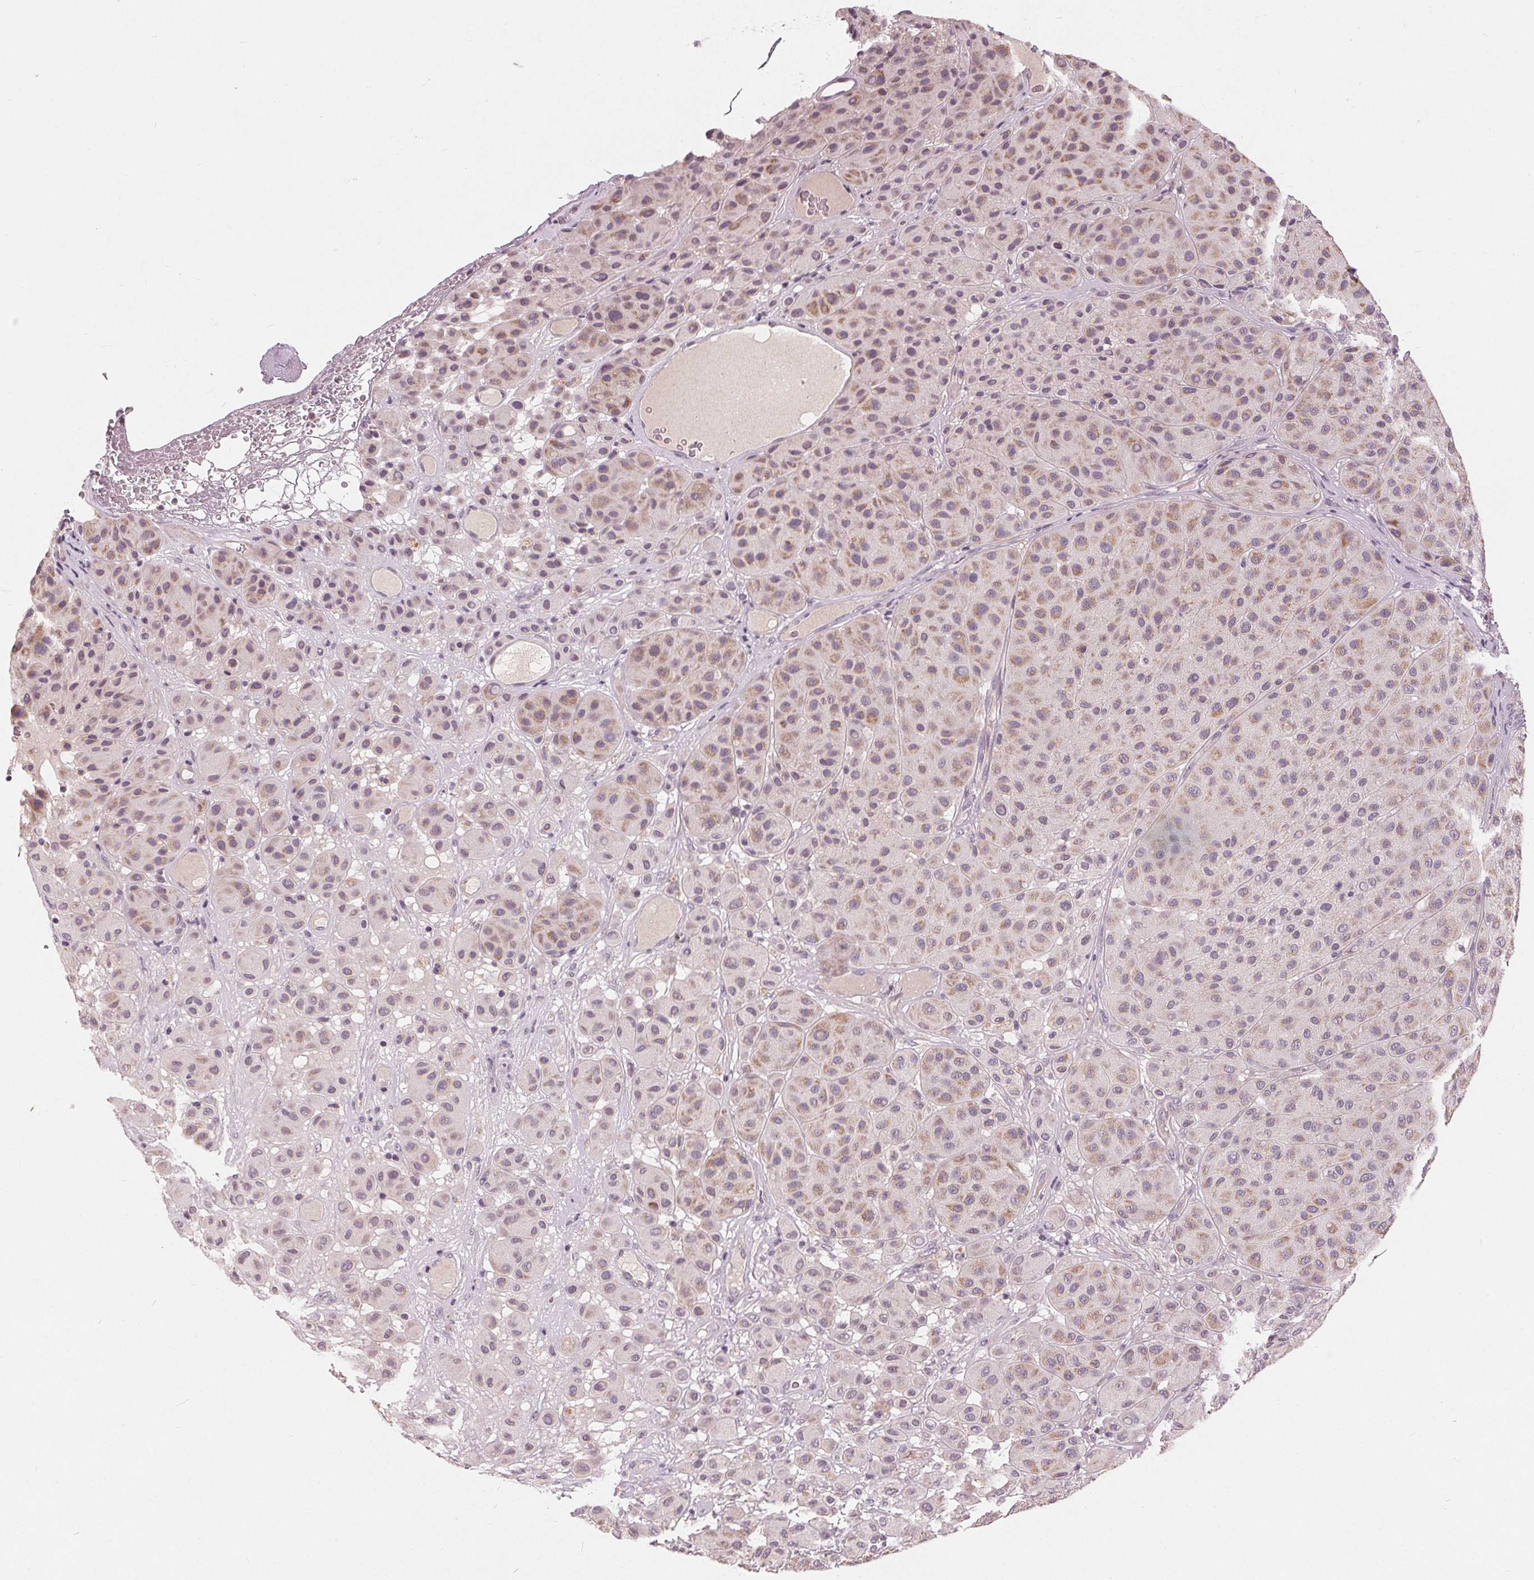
{"staining": {"intensity": "weak", "quantity": "25%-75%", "location": "cytoplasmic/membranous"}, "tissue": "melanoma", "cell_type": "Tumor cells", "image_type": "cancer", "snomed": [{"axis": "morphology", "description": "Malignant melanoma, Metastatic site"}, {"axis": "topography", "description": "Smooth muscle"}], "caption": "A brown stain shows weak cytoplasmic/membranous positivity of a protein in malignant melanoma (metastatic site) tumor cells.", "gene": "TRIM60", "patient": {"sex": "male", "age": 41}}